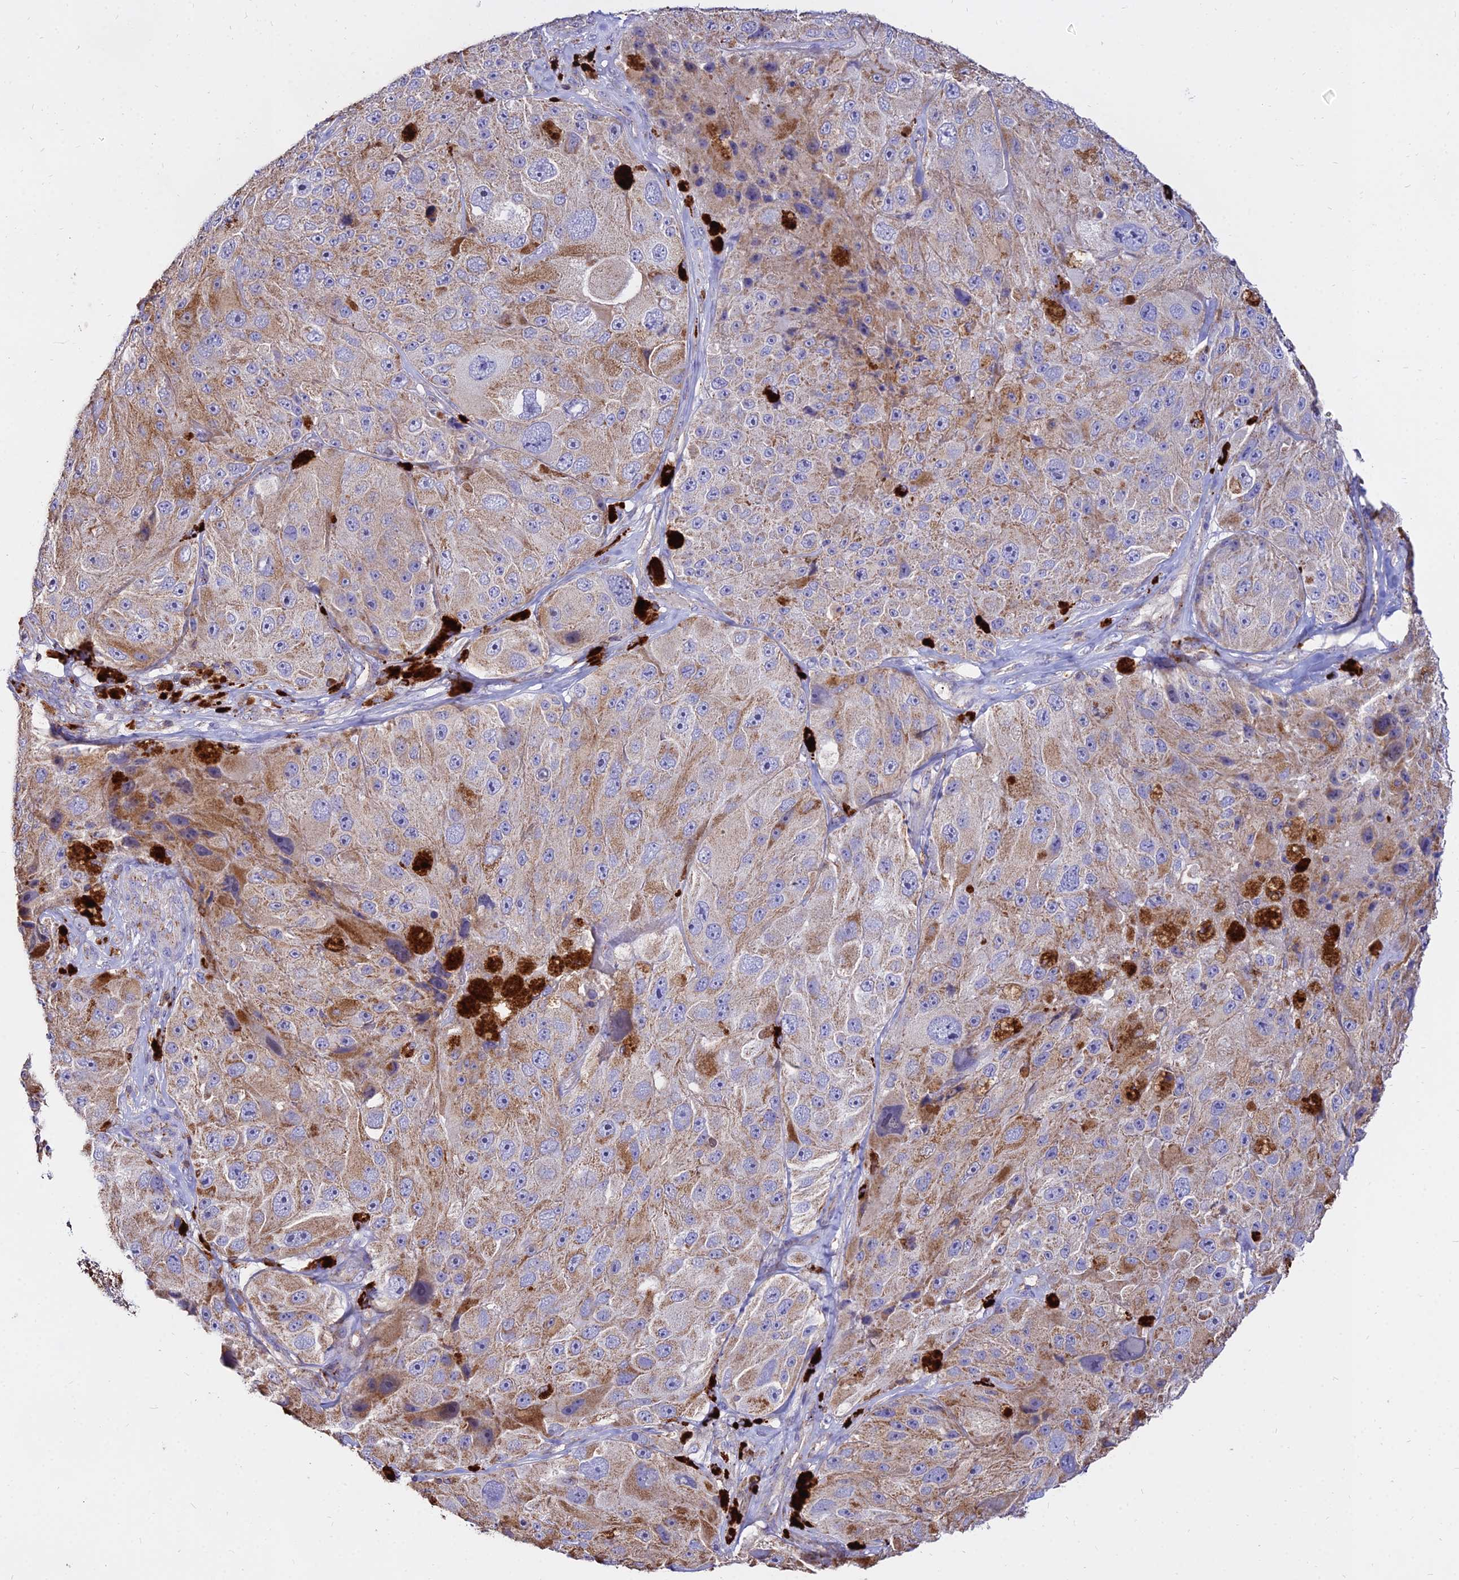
{"staining": {"intensity": "weak", "quantity": "25%-75%", "location": "cytoplasmic/membranous"}, "tissue": "melanoma", "cell_type": "Tumor cells", "image_type": "cancer", "snomed": [{"axis": "morphology", "description": "Malignant melanoma, Metastatic site"}, {"axis": "topography", "description": "Lymph node"}], "caption": "About 25%-75% of tumor cells in malignant melanoma (metastatic site) exhibit weak cytoplasmic/membranous protein staining as visualized by brown immunohistochemical staining.", "gene": "PNLIPRP3", "patient": {"sex": "male", "age": 62}}